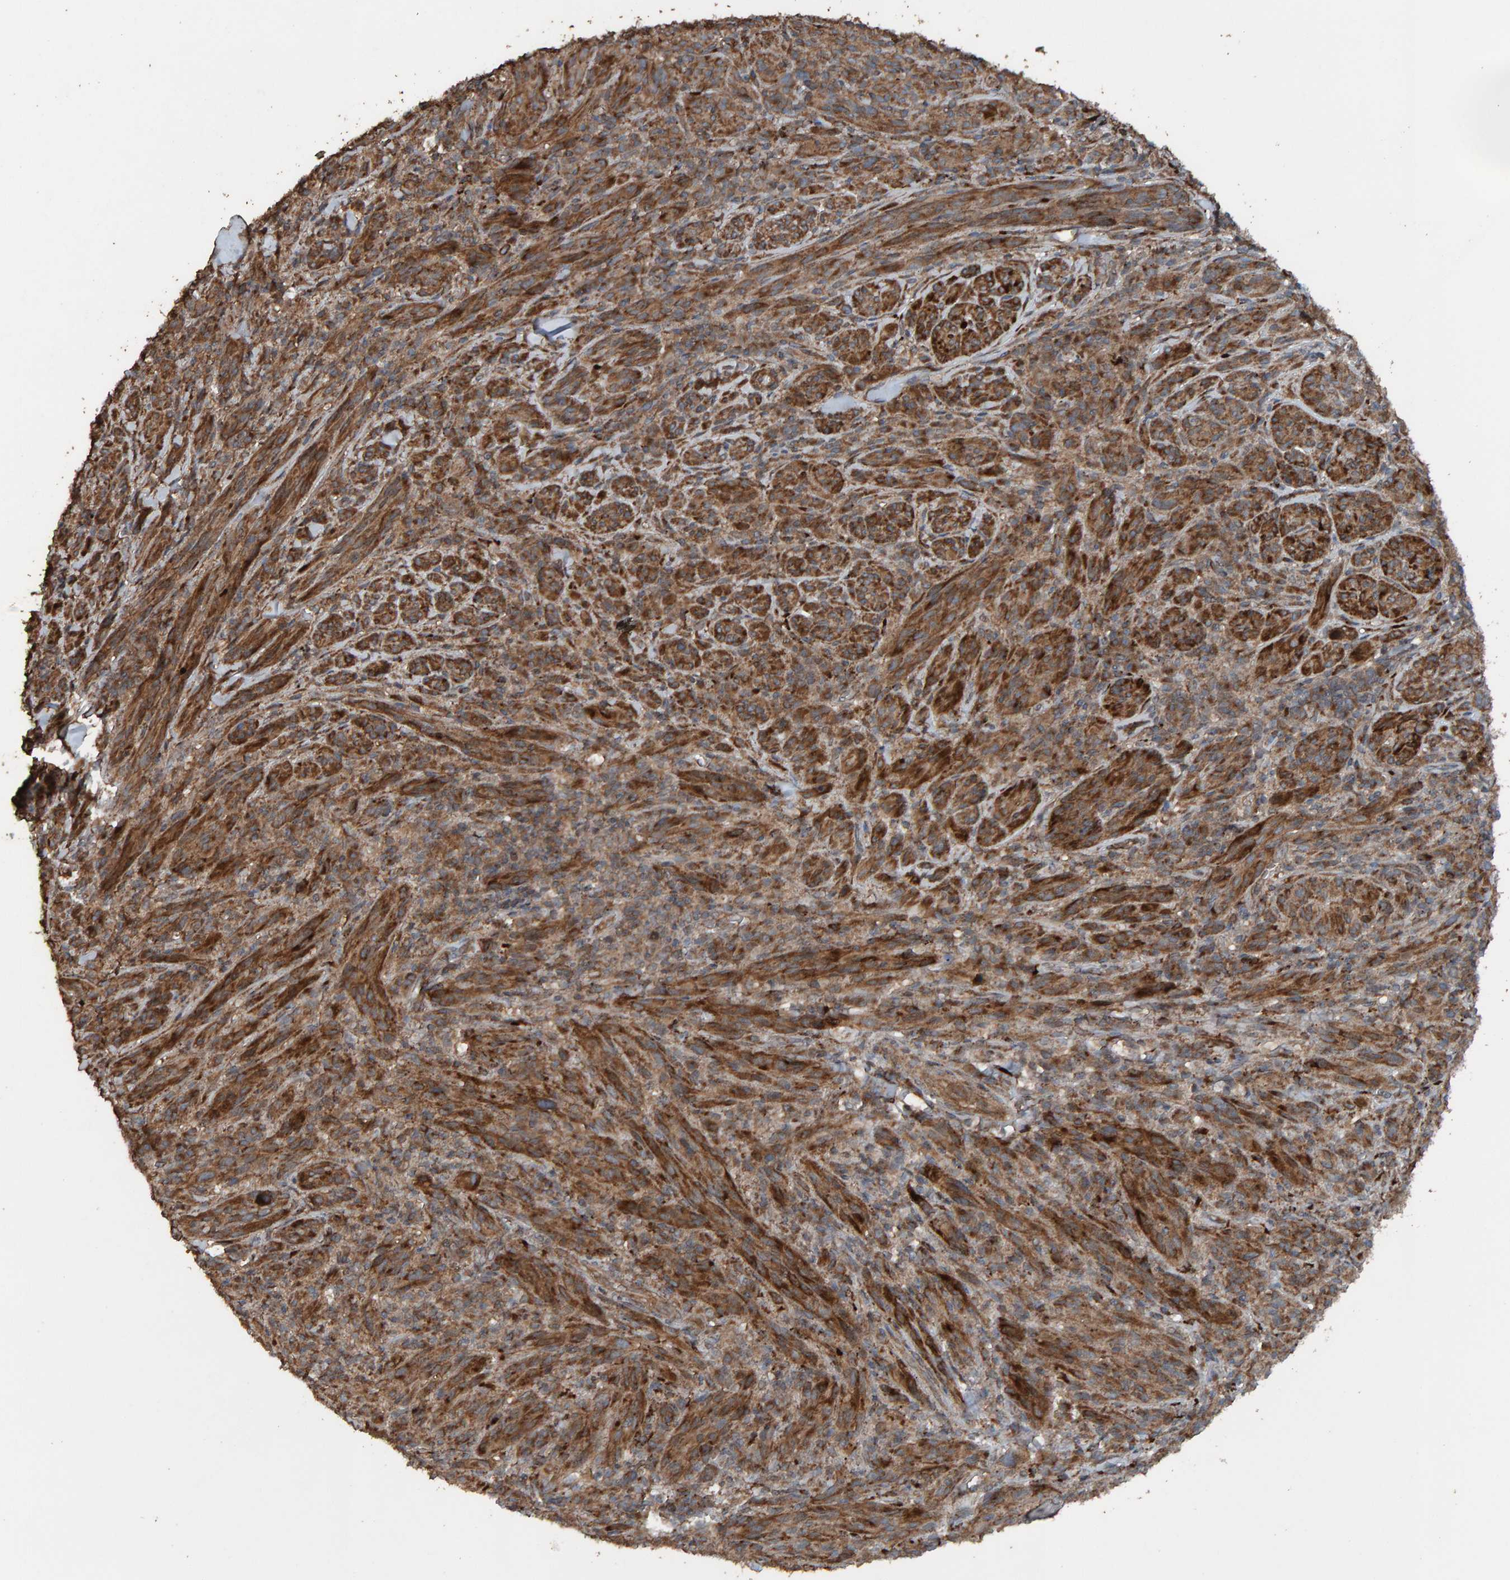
{"staining": {"intensity": "strong", "quantity": ">75%", "location": "cytoplasmic/membranous"}, "tissue": "melanoma", "cell_type": "Tumor cells", "image_type": "cancer", "snomed": [{"axis": "morphology", "description": "Malignant melanoma, NOS"}, {"axis": "topography", "description": "Skin of head"}], "caption": "A micrograph of human malignant melanoma stained for a protein displays strong cytoplasmic/membranous brown staining in tumor cells. (DAB (3,3'-diaminobenzidine) IHC with brightfield microscopy, high magnification).", "gene": "DUS1L", "patient": {"sex": "male", "age": 96}}